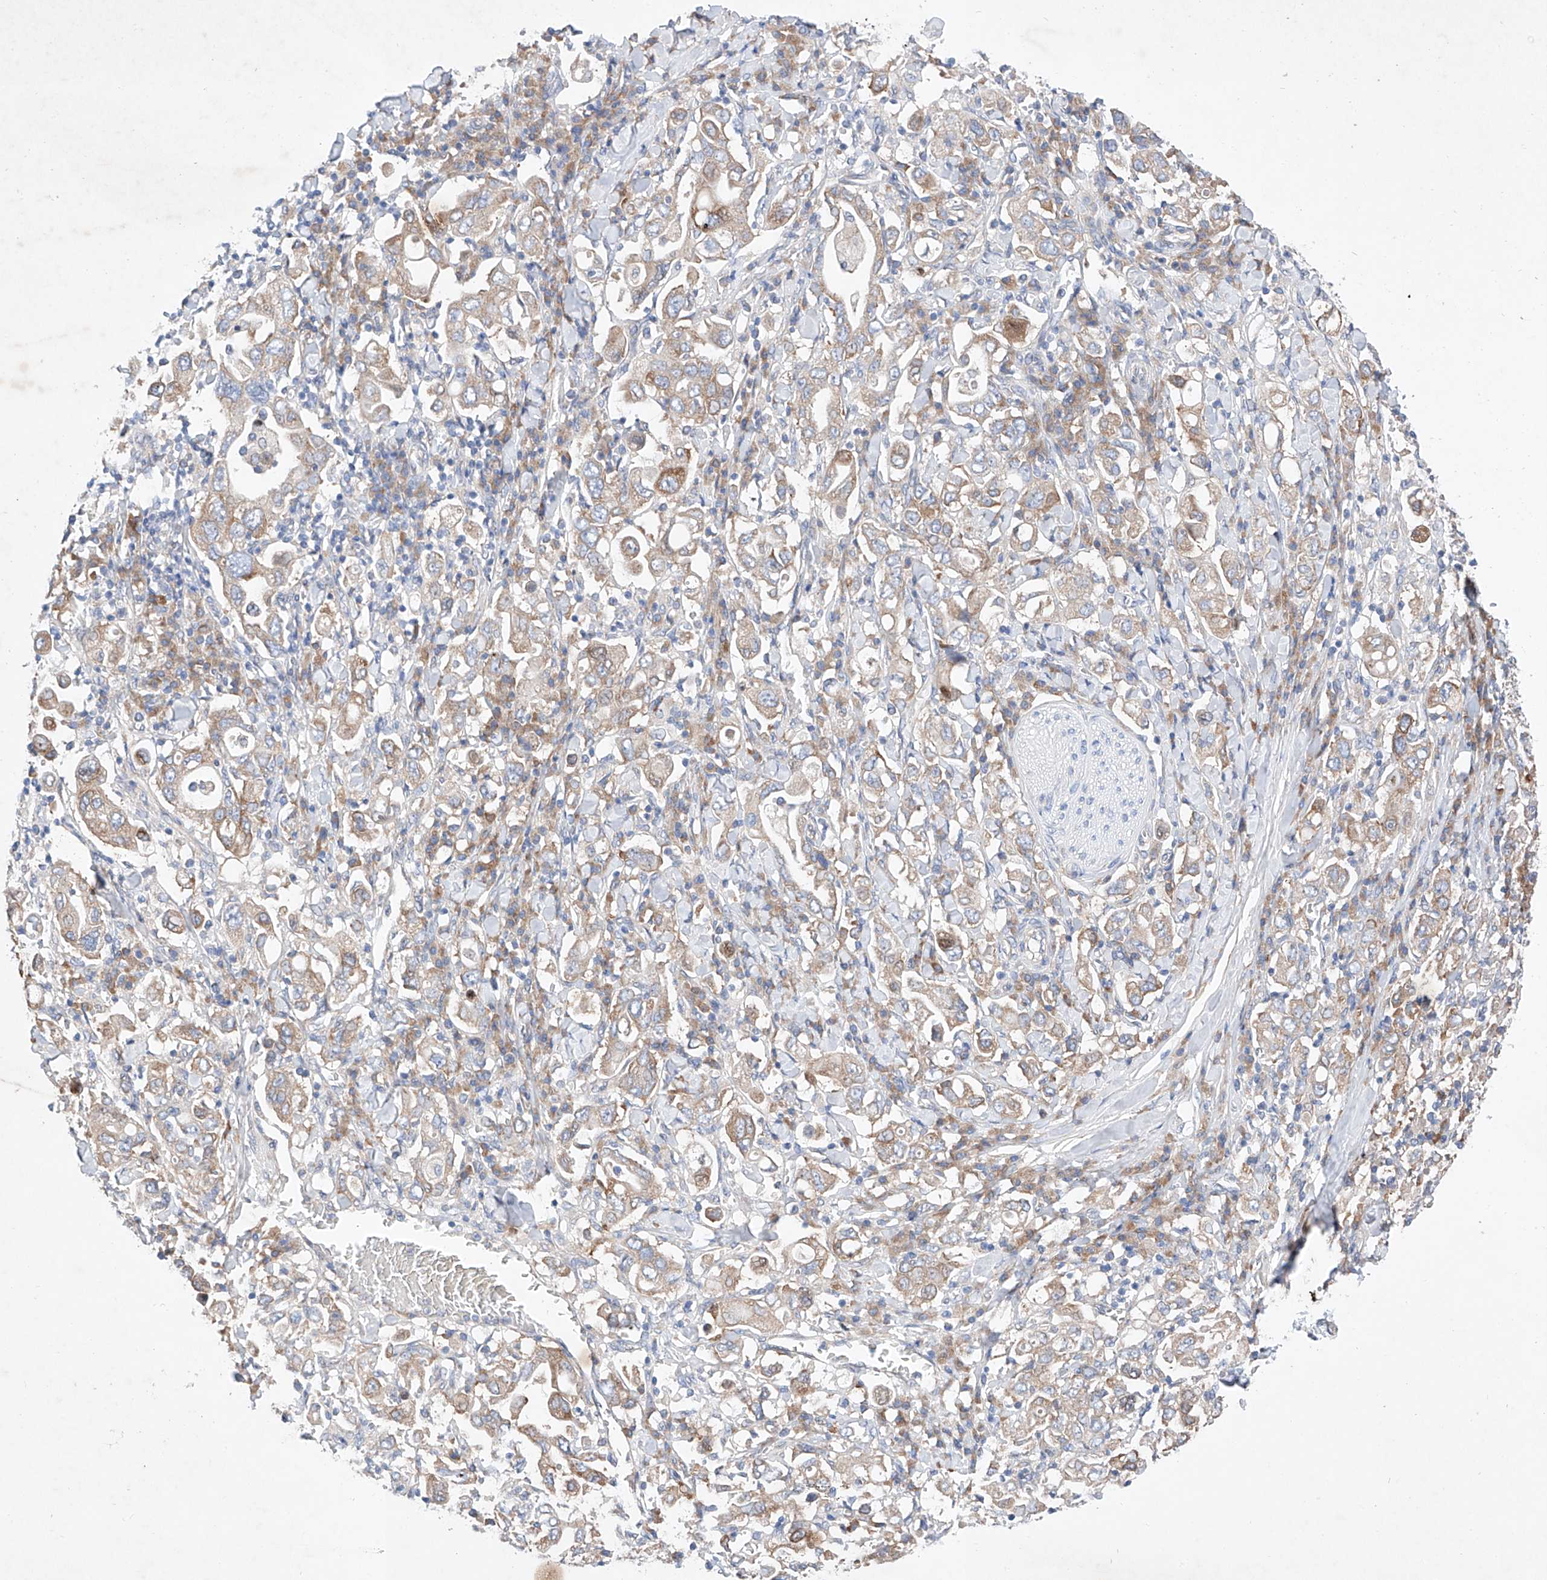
{"staining": {"intensity": "weak", "quantity": ">75%", "location": "cytoplasmic/membranous"}, "tissue": "stomach cancer", "cell_type": "Tumor cells", "image_type": "cancer", "snomed": [{"axis": "morphology", "description": "Adenocarcinoma, NOS"}, {"axis": "topography", "description": "Stomach, upper"}], "caption": "A high-resolution histopathology image shows immunohistochemistry staining of stomach adenocarcinoma, which reveals weak cytoplasmic/membranous expression in about >75% of tumor cells.", "gene": "FASTK", "patient": {"sex": "male", "age": 62}}